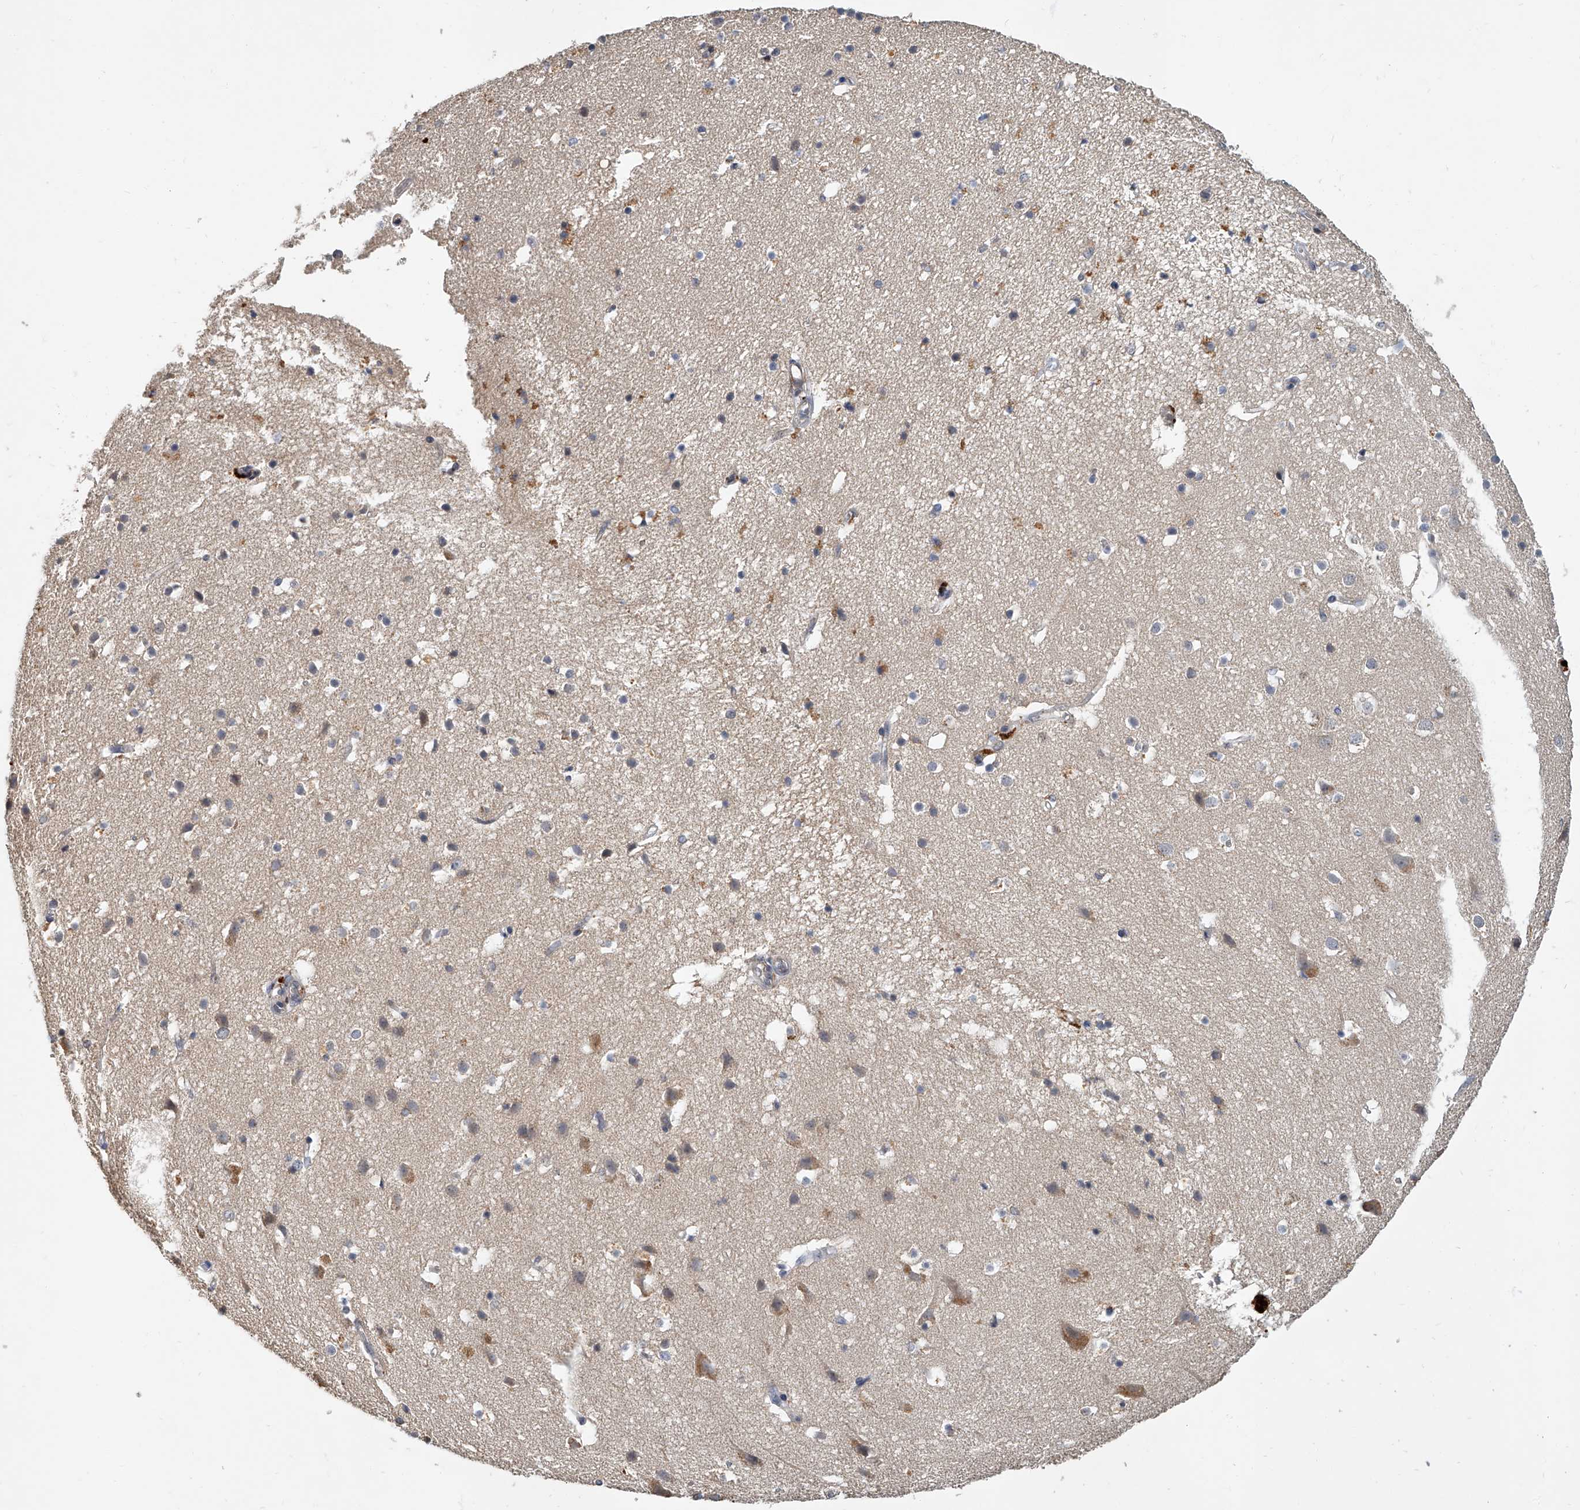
{"staining": {"intensity": "negative", "quantity": "none", "location": "none"}, "tissue": "cerebral cortex", "cell_type": "Endothelial cells", "image_type": "normal", "snomed": [{"axis": "morphology", "description": "Normal tissue, NOS"}, {"axis": "topography", "description": "Cerebral cortex"}], "caption": "Normal cerebral cortex was stained to show a protein in brown. There is no significant expression in endothelial cells. The staining is performed using DAB (3,3'-diaminobenzidine) brown chromogen with nuclei counter-stained in using hematoxylin.", "gene": "JAG2", "patient": {"sex": "male", "age": 54}}